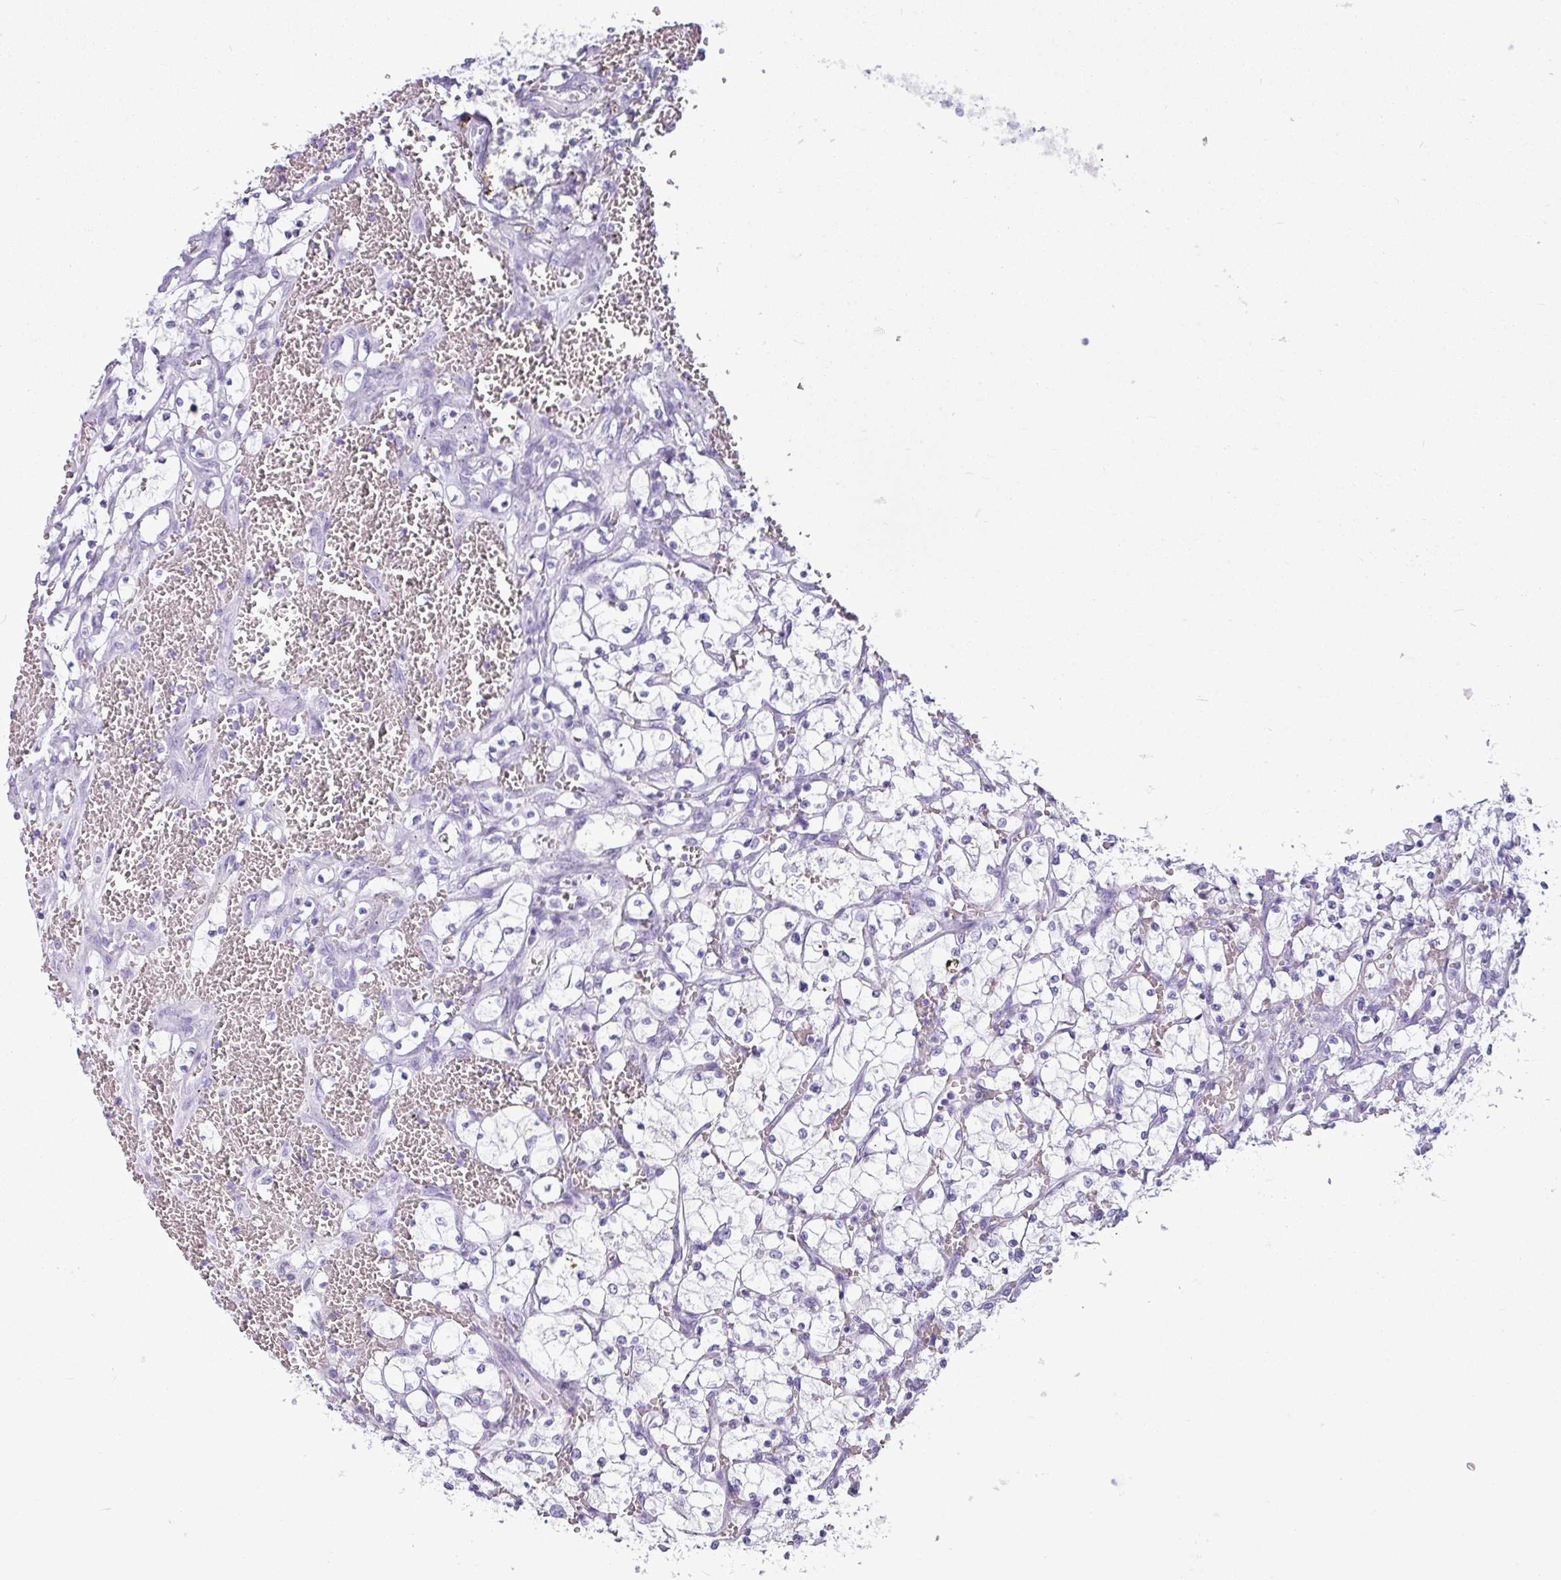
{"staining": {"intensity": "negative", "quantity": "none", "location": "none"}, "tissue": "renal cancer", "cell_type": "Tumor cells", "image_type": "cancer", "snomed": [{"axis": "morphology", "description": "Adenocarcinoma, NOS"}, {"axis": "topography", "description": "Kidney"}], "caption": "IHC image of neoplastic tissue: renal cancer (adenocarcinoma) stained with DAB (3,3'-diaminobenzidine) exhibits no significant protein positivity in tumor cells.", "gene": "AMY1B", "patient": {"sex": "female", "age": 69}}